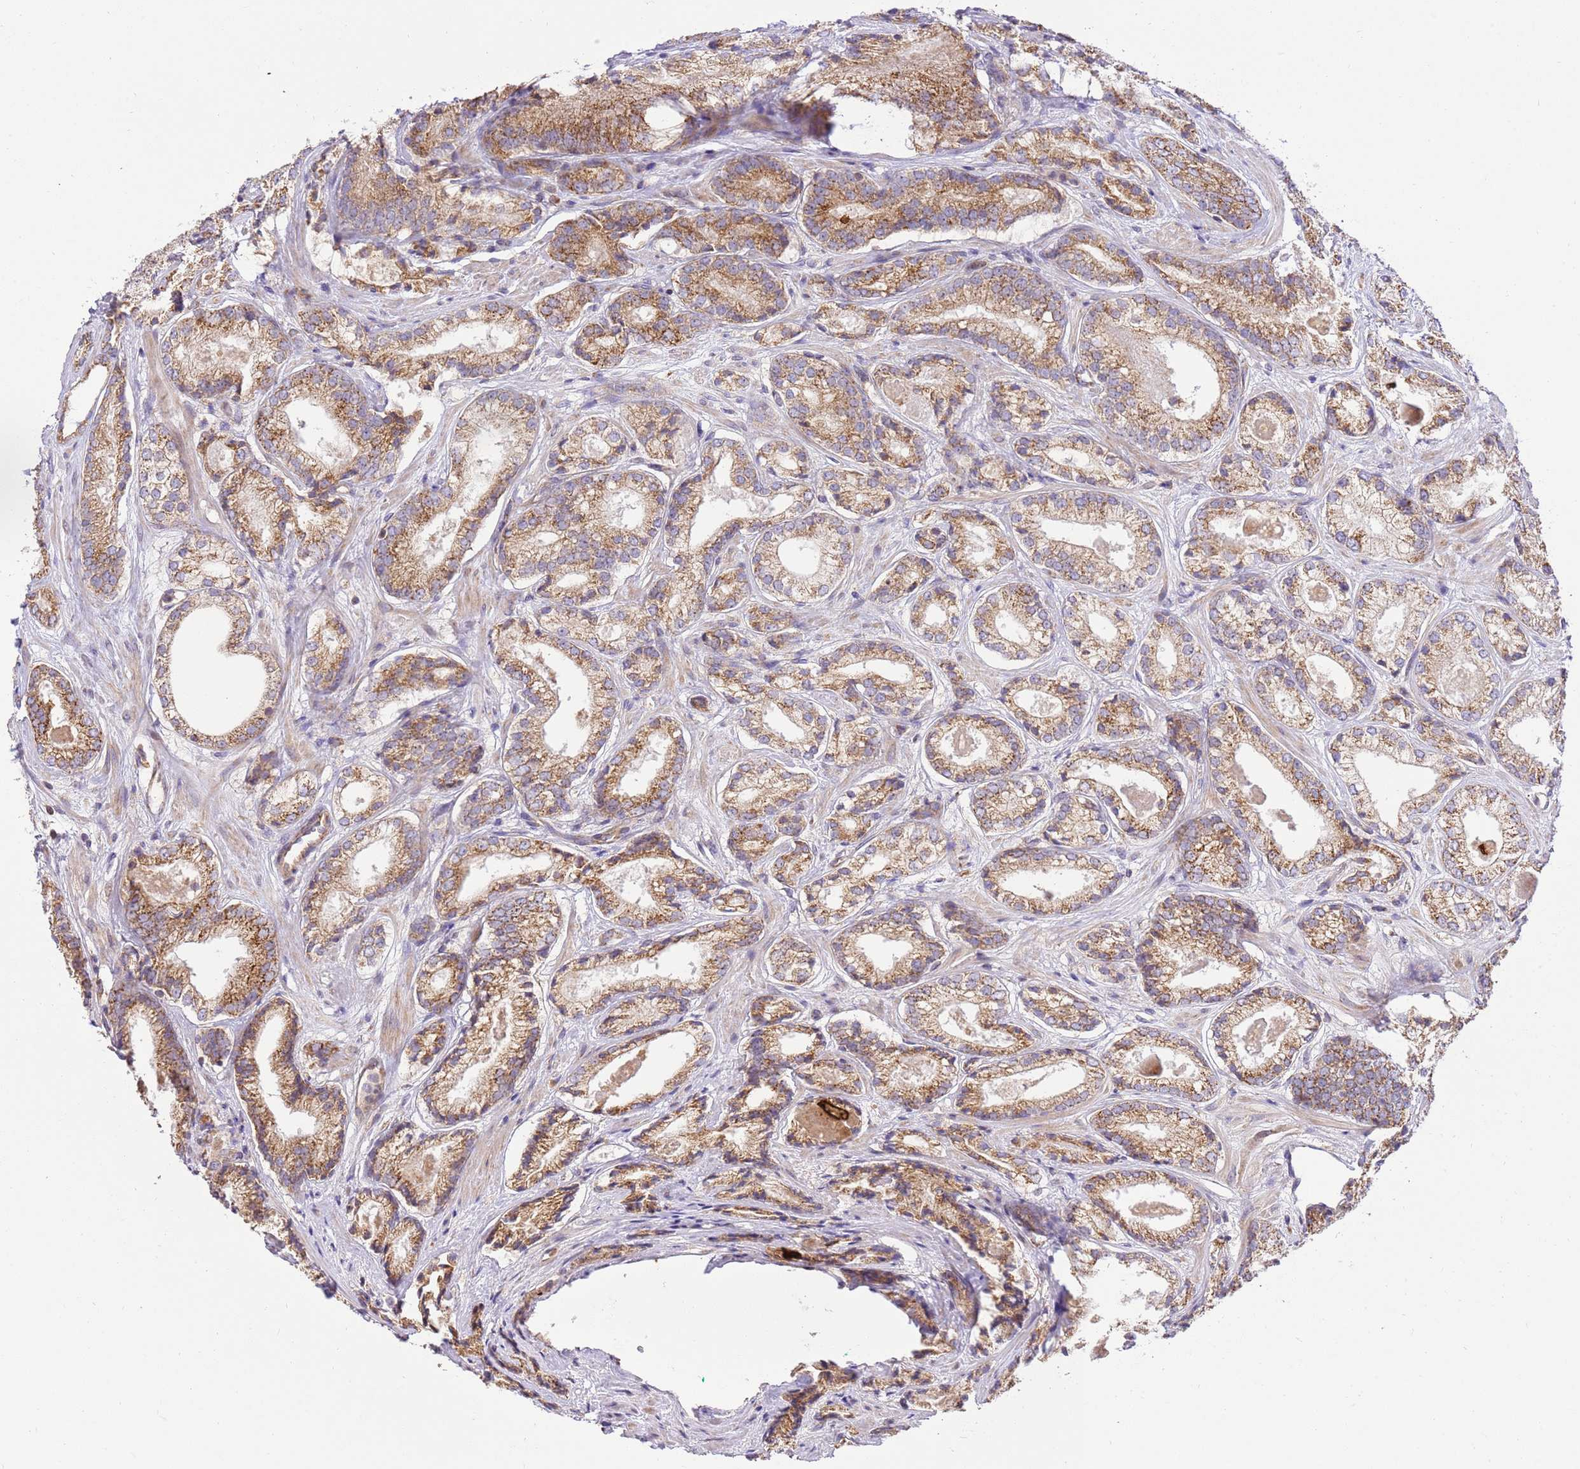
{"staining": {"intensity": "moderate", "quantity": ">75%", "location": "cytoplasmic/membranous"}, "tissue": "prostate cancer", "cell_type": "Tumor cells", "image_type": "cancer", "snomed": [{"axis": "morphology", "description": "Adenocarcinoma, Low grade"}, {"axis": "topography", "description": "Prostate"}], "caption": "DAB (3,3'-diaminobenzidine) immunohistochemical staining of human prostate cancer (low-grade adenocarcinoma) exhibits moderate cytoplasmic/membranous protein positivity in approximately >75% of tumor cells. Immunohistochemistry stains the protein in brown and the nuclei are stained blue.", "gene": "SPATA2L", "patient": {"sex": "male", "age": 68}}